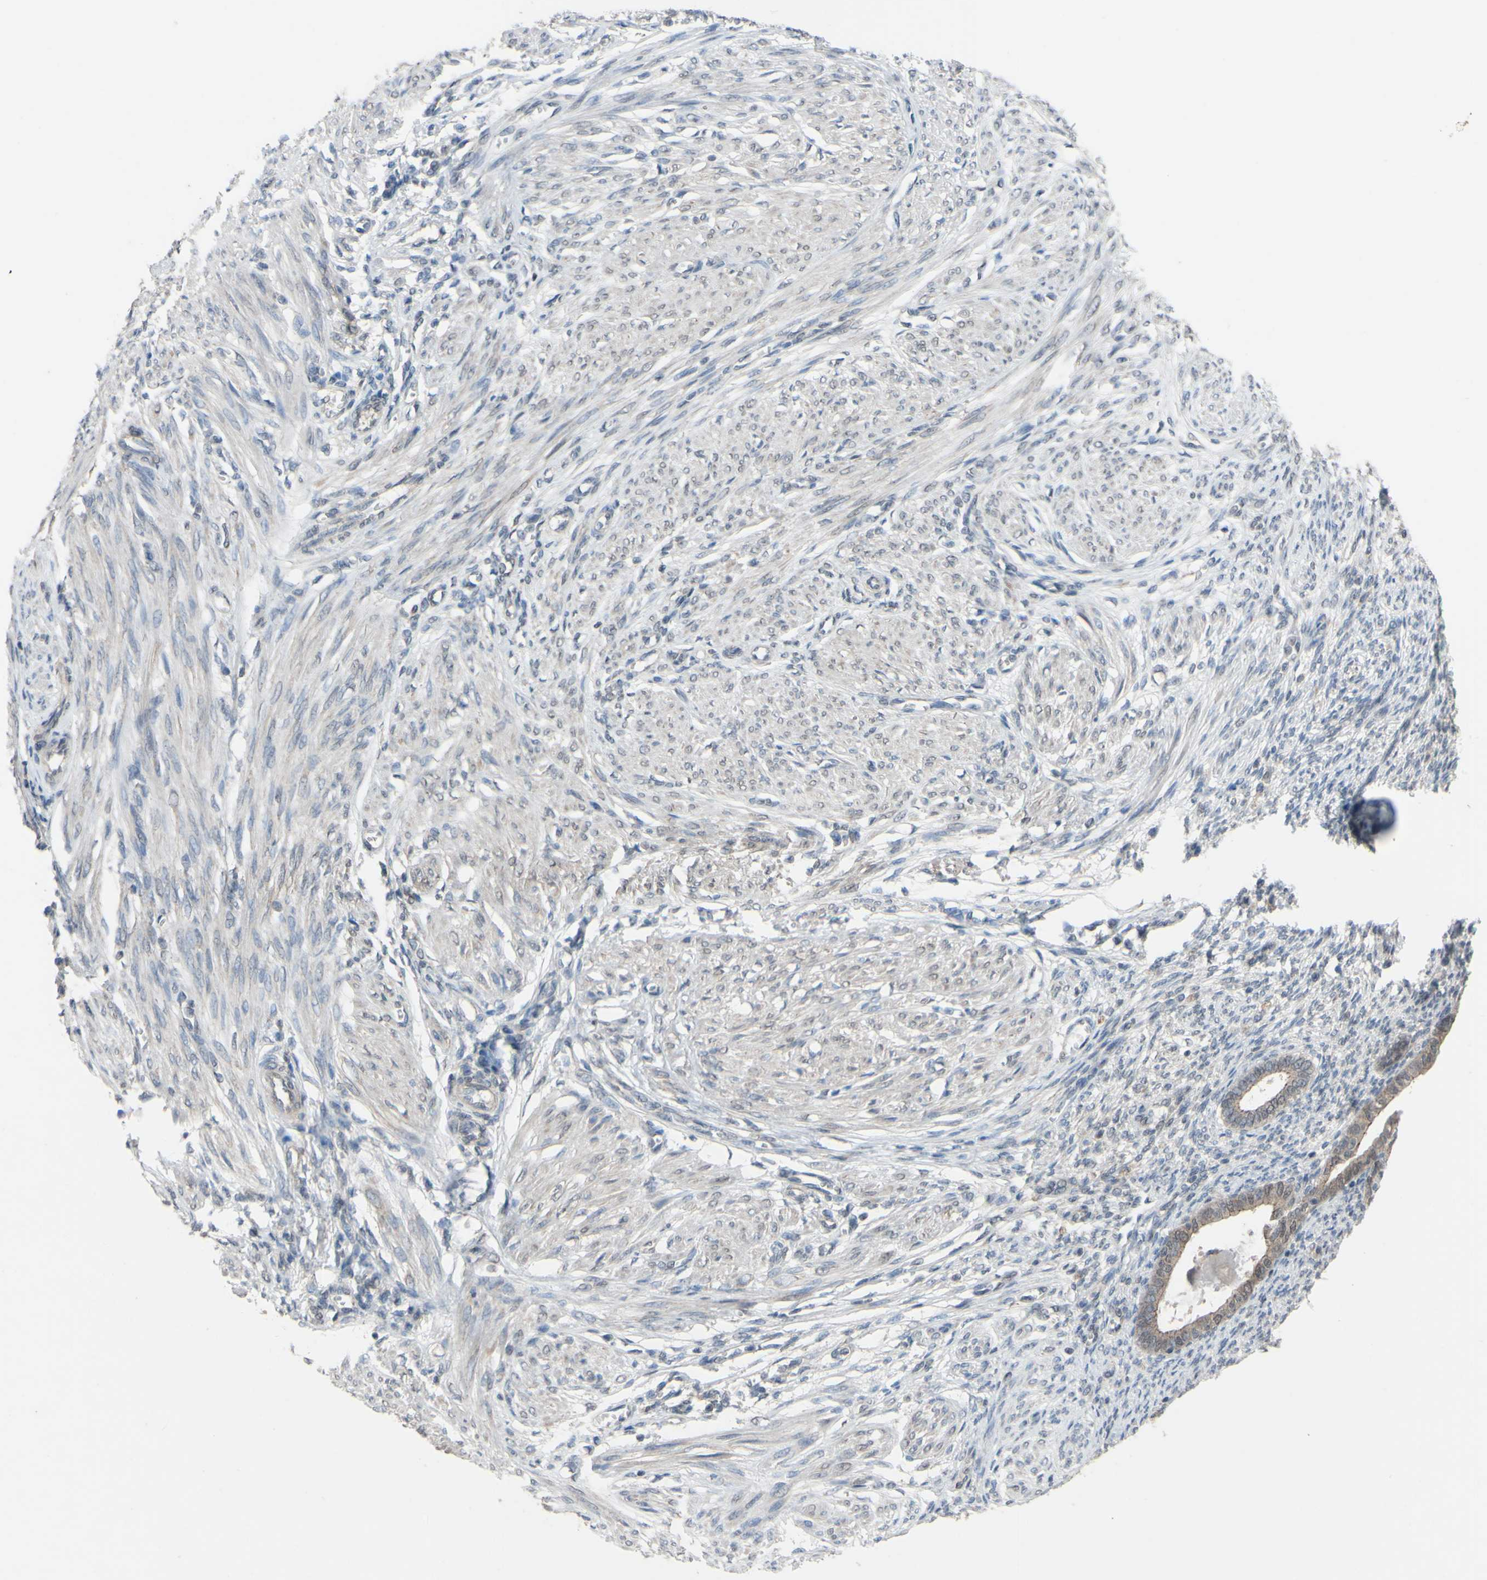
{"staining": {"intensity": "negative", "quantity": "none", "location": "none"}, "tissue": "endometrium", "cell_type": "Cells in endometrial stroma", "image_type": "normal", "snomed": [{"axis": "morphology", "description": "Normal tissue, NOS"}, {"axis": "topography", "description": "Endometrium"}], "caption": "This is a micrograph of immunohistochemistry staining of normal endometrium, which shows no staining in cells in endometrial stroma.", "gene": "CDCP1", "patient": {"sex": "female", "age": 72}}